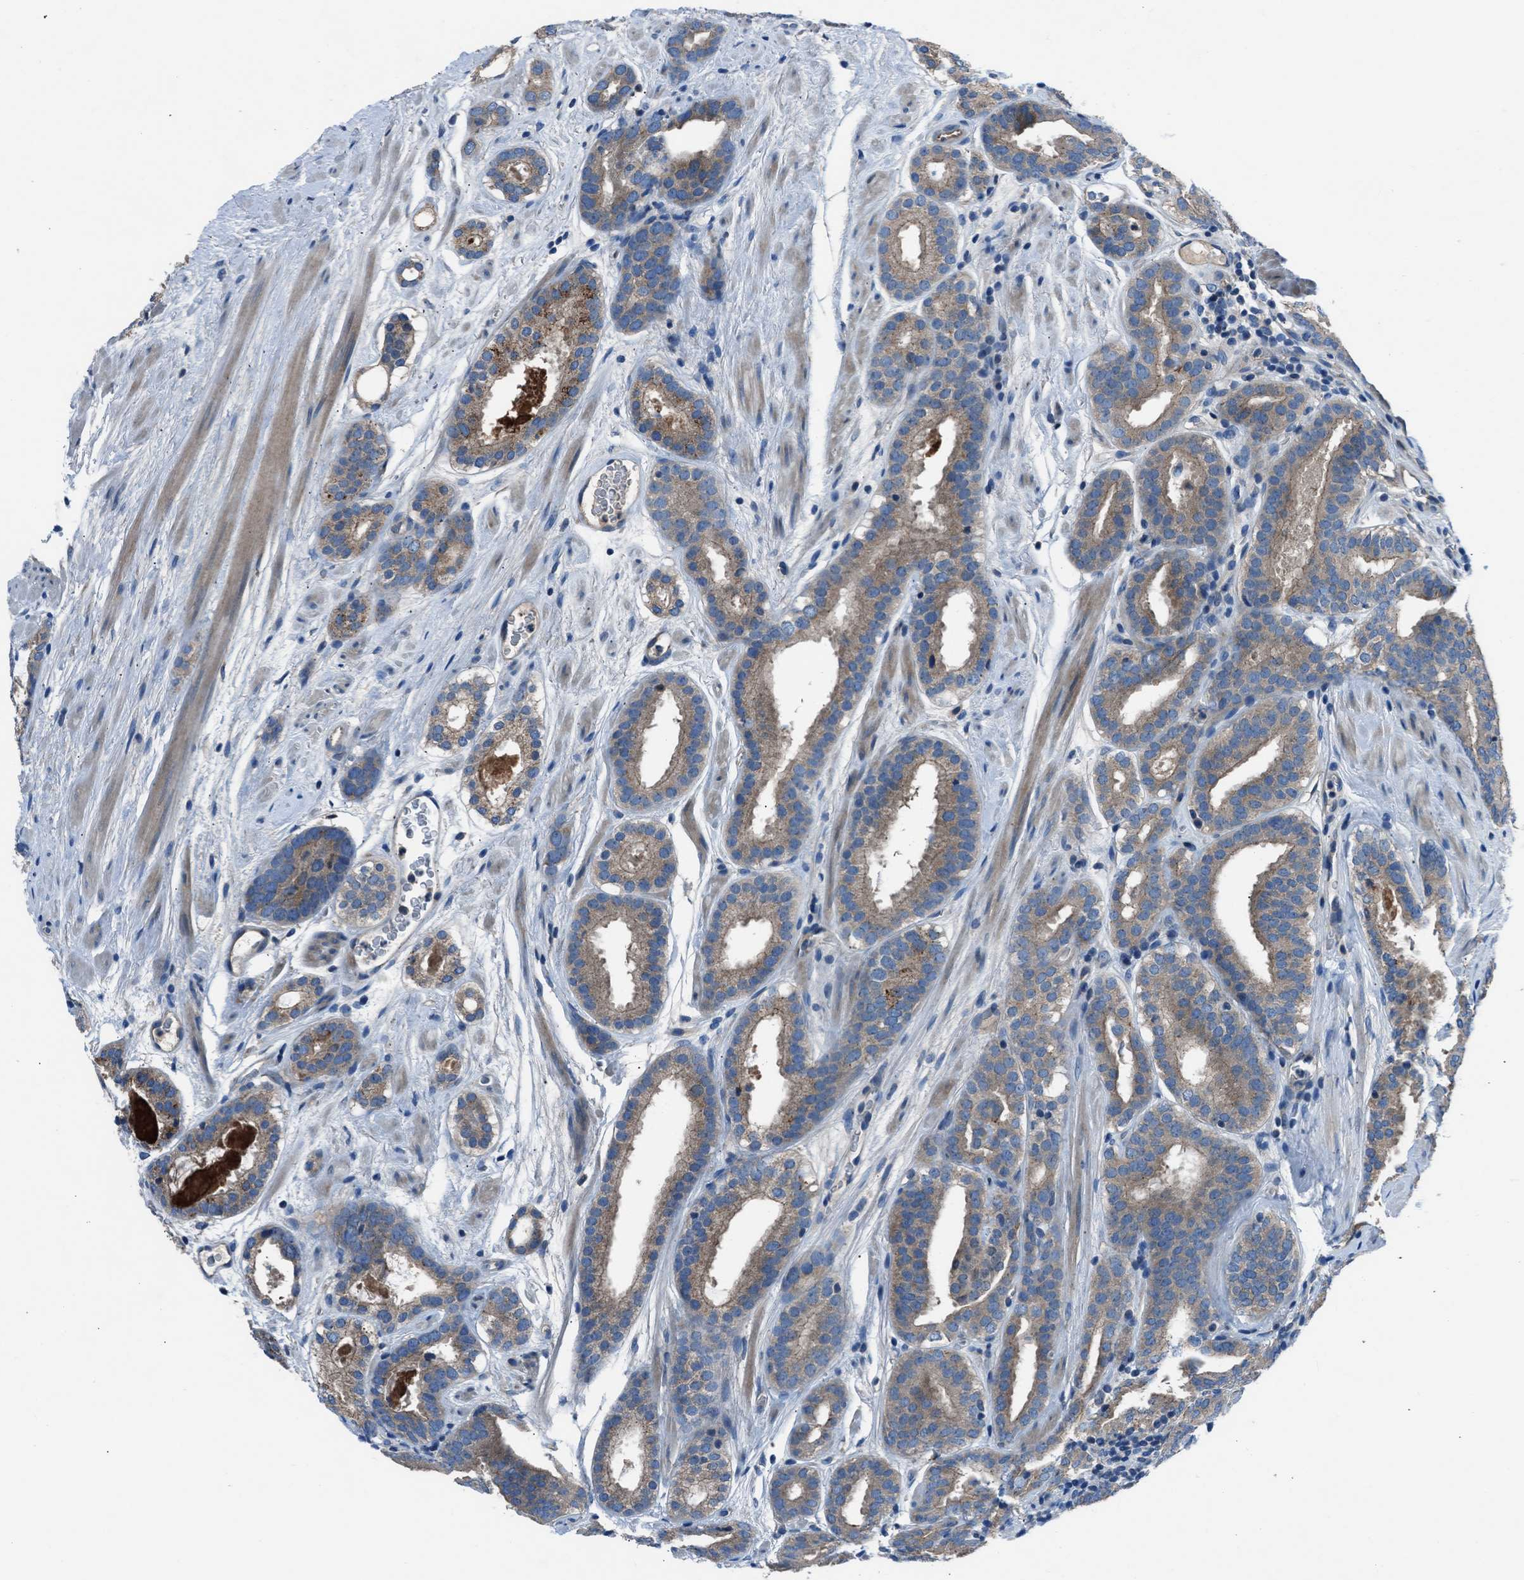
{"staining": {"intensity": "weak", "quantity": ">75%", "location": "cytoplasmic/membranous"}, "tissue": "prostate cancer", "cell_type": "Tumor cells", "image_type": "cancer", "snomed": [{"axis": "morphology", "description": "Adenocarcinoma, Low grade"}, {"axis": "topography", "description": "Prostate"}], "caption": "Tumor cells reveal low levels of weak cytoplasmic/membranous expression in about >75% of cells in human prostate adenocarcinoma (low-grade).", "gene": "SLC38A6", "patient": {"sex": "male", "age": 69}}